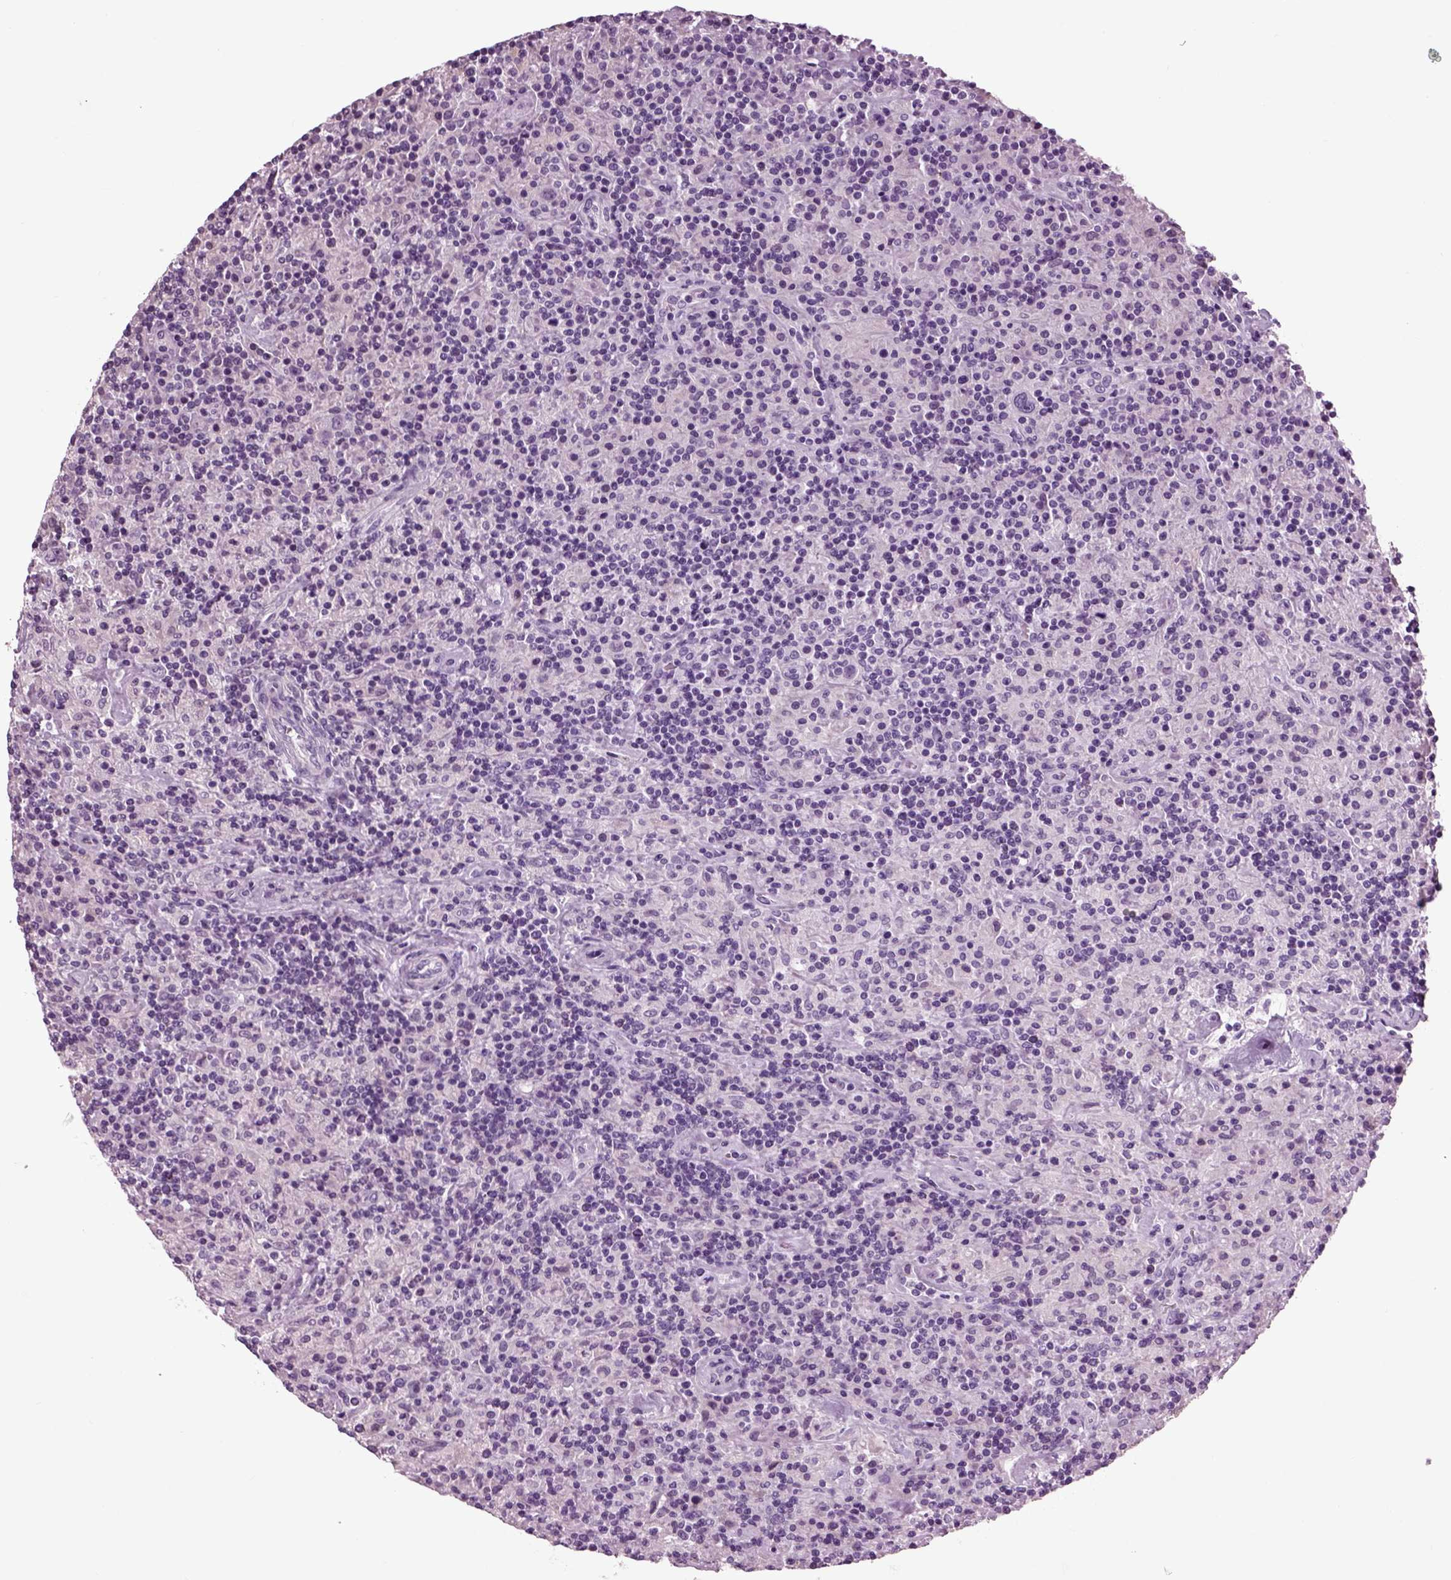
{"staining": {"intensity": "negative", "quantity": "none", "location": "none"}, "tissue": "lymphoma", "cell_type": "Tumor cells", "image_type": "cancer", "snomed": [{"axis": "morphology", "description": "Hodgkin's disease, NOS"}, {"axis": "topography", "description": "Lymph node"}], "caption": "IHC of human lymphoma displays no staining in tumor cells. Brightfield microscopy of immunohistochemistry stained with DAB (3,3'-diaminobenzidine) (brown) and hematoxylin (blue), captured at high magnification.", "gene": "CHGB", "patient": {"sex": "male", "age": 70}}